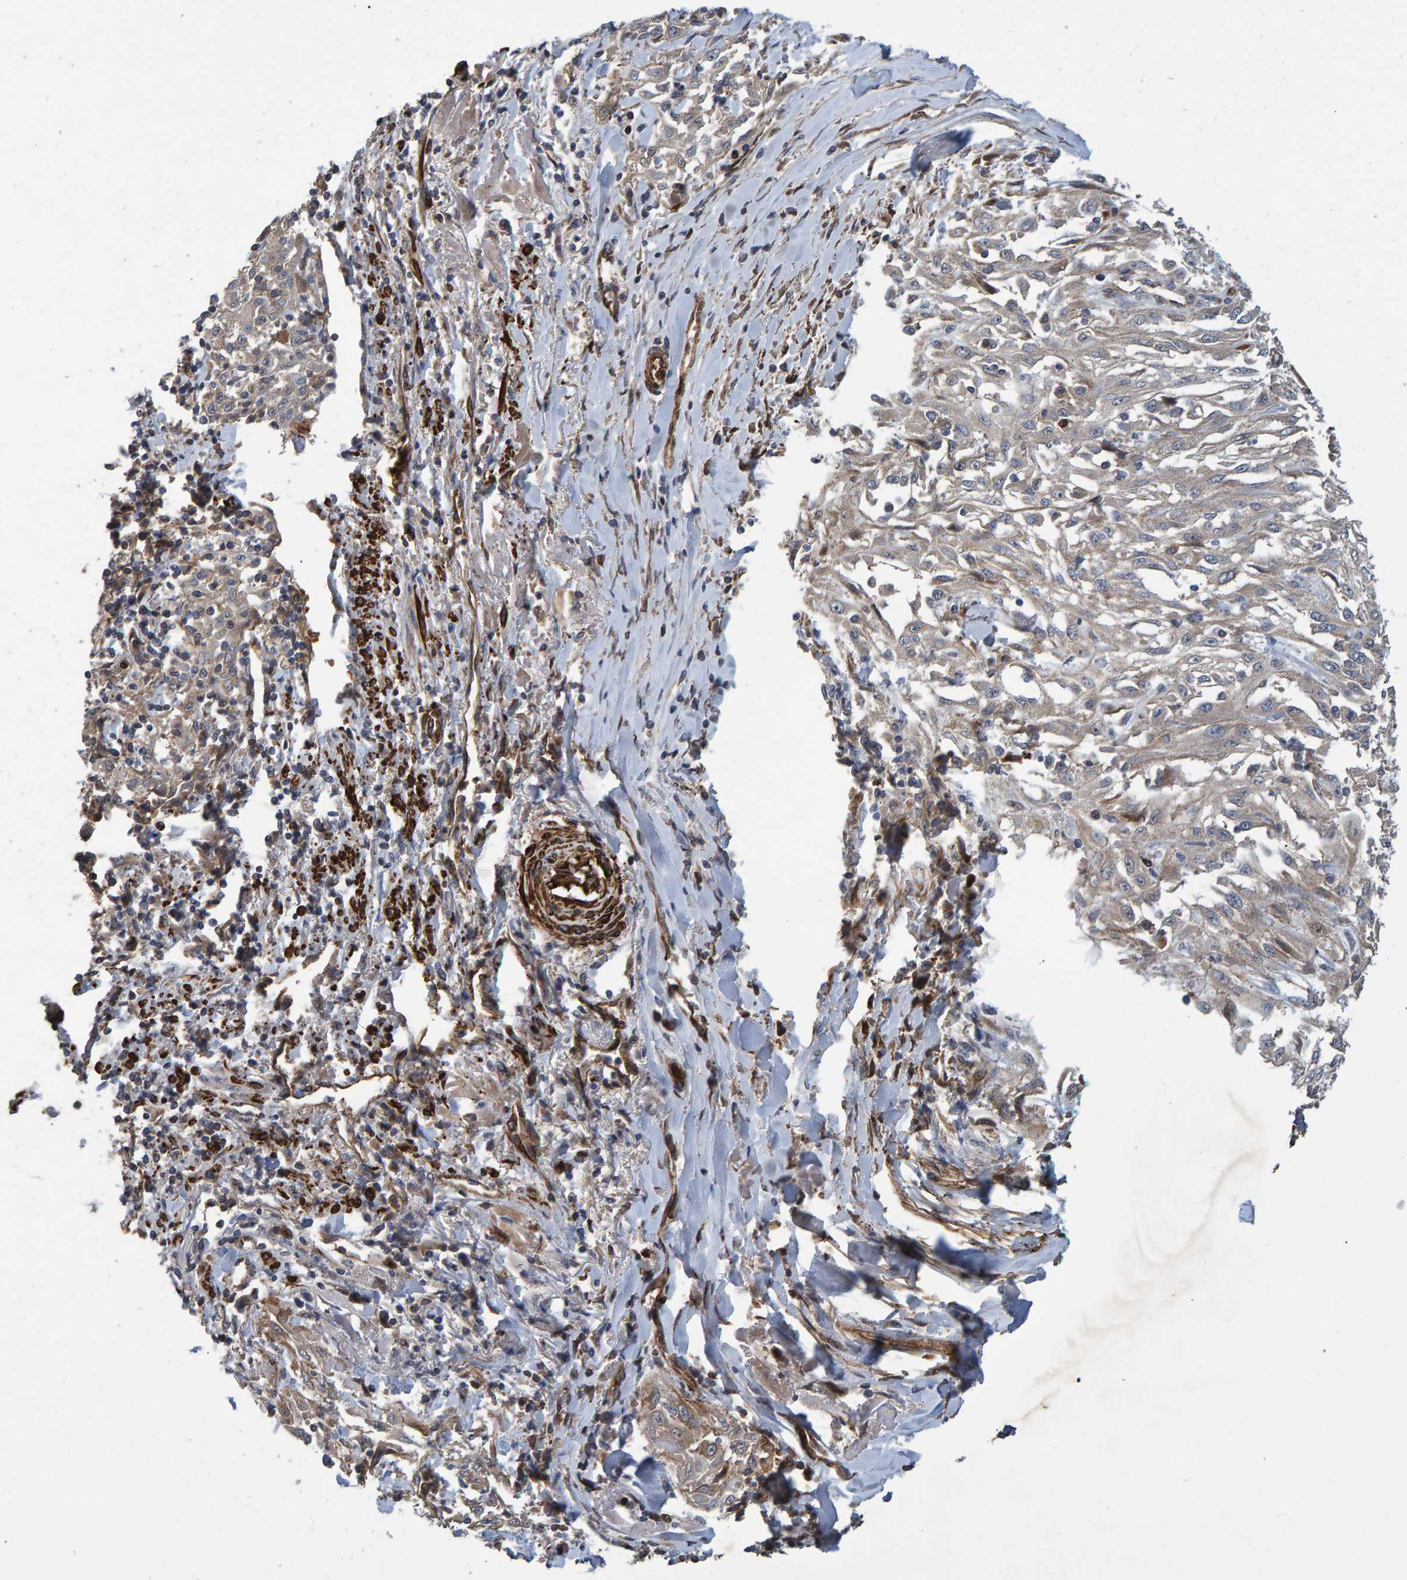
{"staining": {"intensity": "weak", "quantity": ">75%", "location": "cytoplasmic/membranous"}, "tissue": "skin cancer", "cell_type": "Tumor cells", "image_type": "cancer", "snomed": [{"axis": "morphology", "description": "Squamous cell carcinoma, NOS"}, {"axis": "morphology", "description": "Squamous cell carcinoma, metastatic, NOS"}, {"axis": "topography", "description": "Skin"}, {"axis": "topography", "description": "Lymph node"}], "caption": "Immunohistochemical staining of squamous cell carcinoma (skin) displays low levels of weak cytoplasmic/membranous positivity in approximately >75% of tumor cells. Ihc stains the protein in brown and the nuclei are stained blue.", "gene": "SLIT2", "patient": {"sex": "male", "age": 75}}